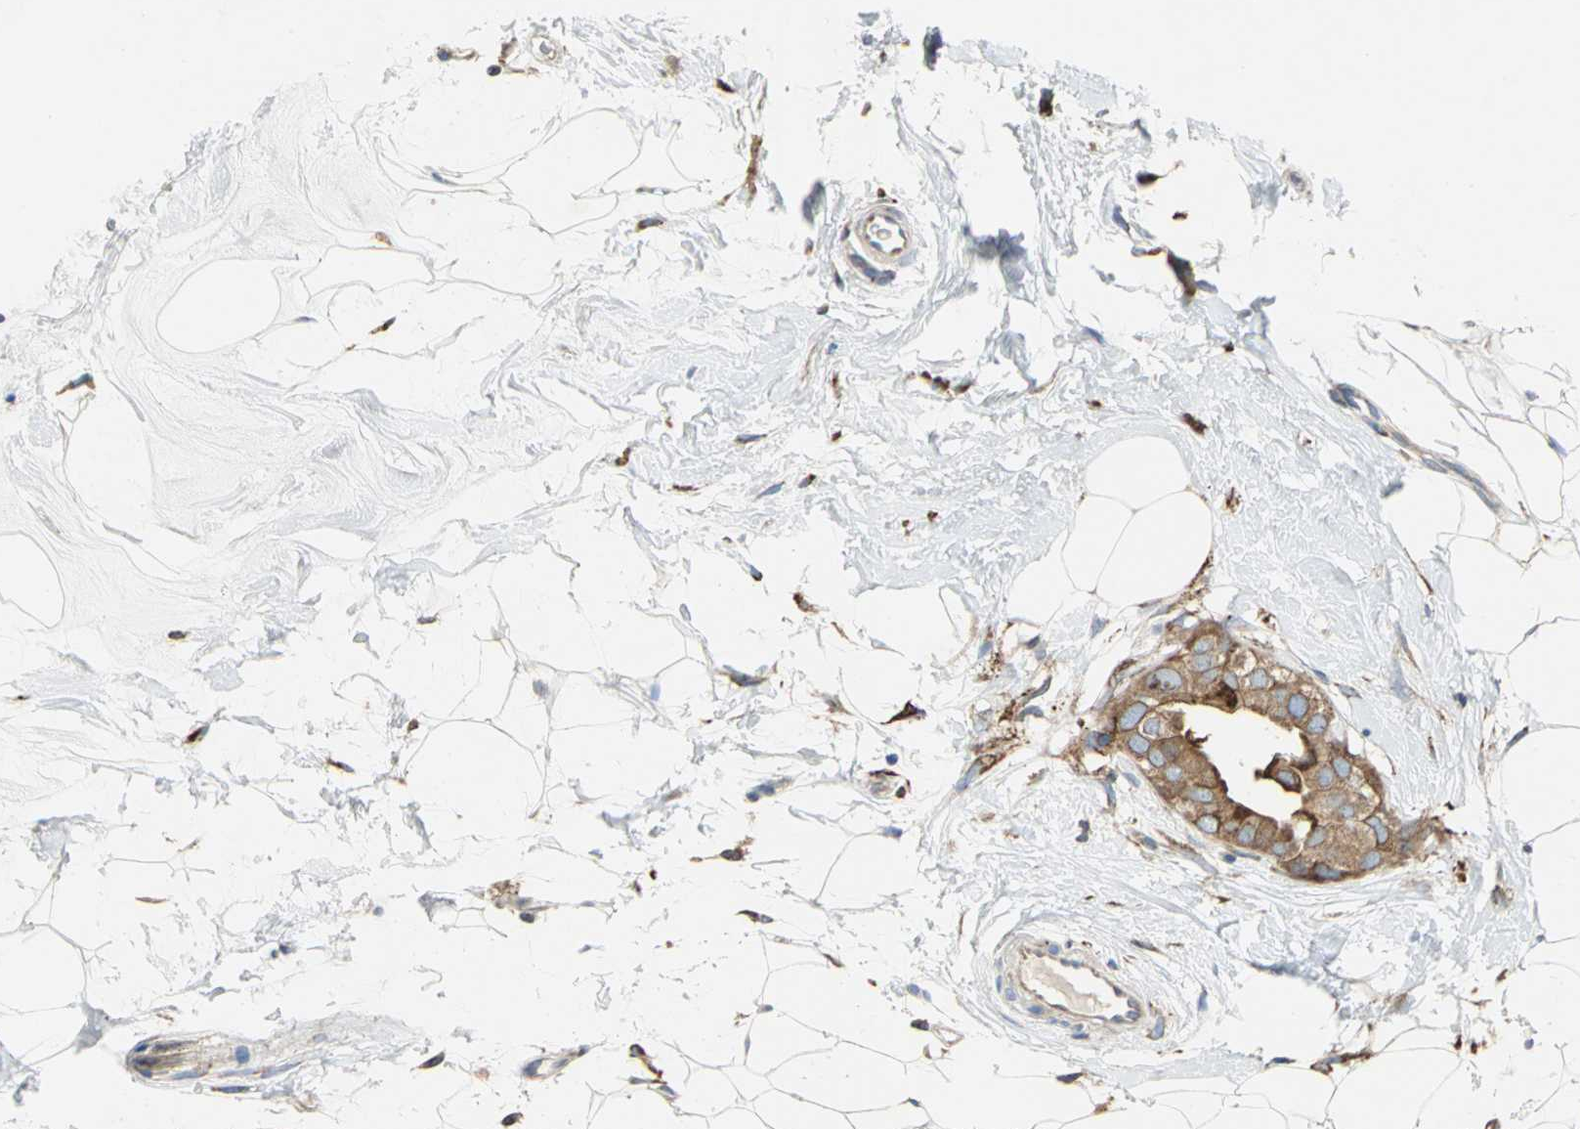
{"staining": {"intensity": "strong", "quantity": ">75%", "location": "cytoplasmic/membranous"}, "tissue": "breast cancer", "cell_type": "Tumor cells", "image_type": "cancer", "snomed": [{"axis": "morphology", "description": "Duct carcinoma"}, {"axis": "topography", "description": "Breast"}], "caption": "A brown stain shows strong cytoplasmic/membranous staining of a protein in invasive ductal carcinoma (breast) tumor cells. The staining was performed using DAB (3,3'-diaminobenzidine), with brown indicating positive protein expression. Nuclei are stained blue with hematoxylin.", "gene": "SDF2L1", "patient": {"sex": "female", "age": 40}}